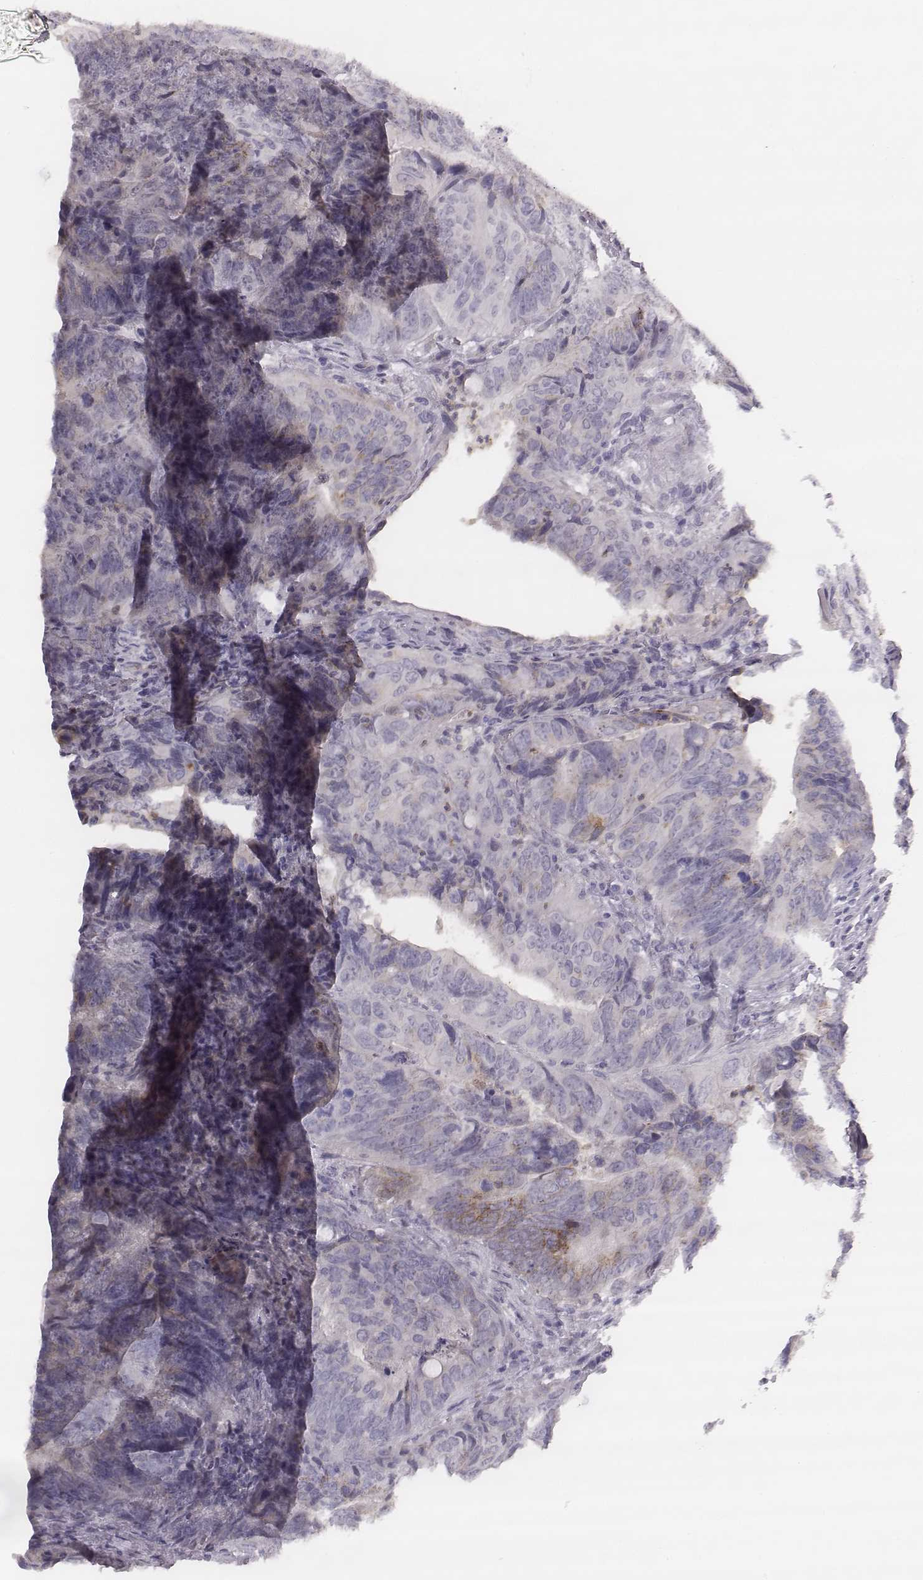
{"staining": {"intensity": "weak", "quantity": "<25%", "location": "cytoplasmic/membranous"}, "tissue": "colorectal cancer", "cell_type": "Tumor cells", "image_type": "cancer", "snomed": [{"axis": "morphology", "description": "Adenocarcinoma, NOS"}, {"axis": "topography", "description": "Colon"}], "caption": "IHC image of human colorectal adenocarcinoma stained for a protein (brown), which reveals no positivity in tumor cells. (Immunohistochemistry (ihc), brightfield microscopy, high magnification).", "gene": "KCNJ12", "patient": {"sex": "male", "age": 79}}